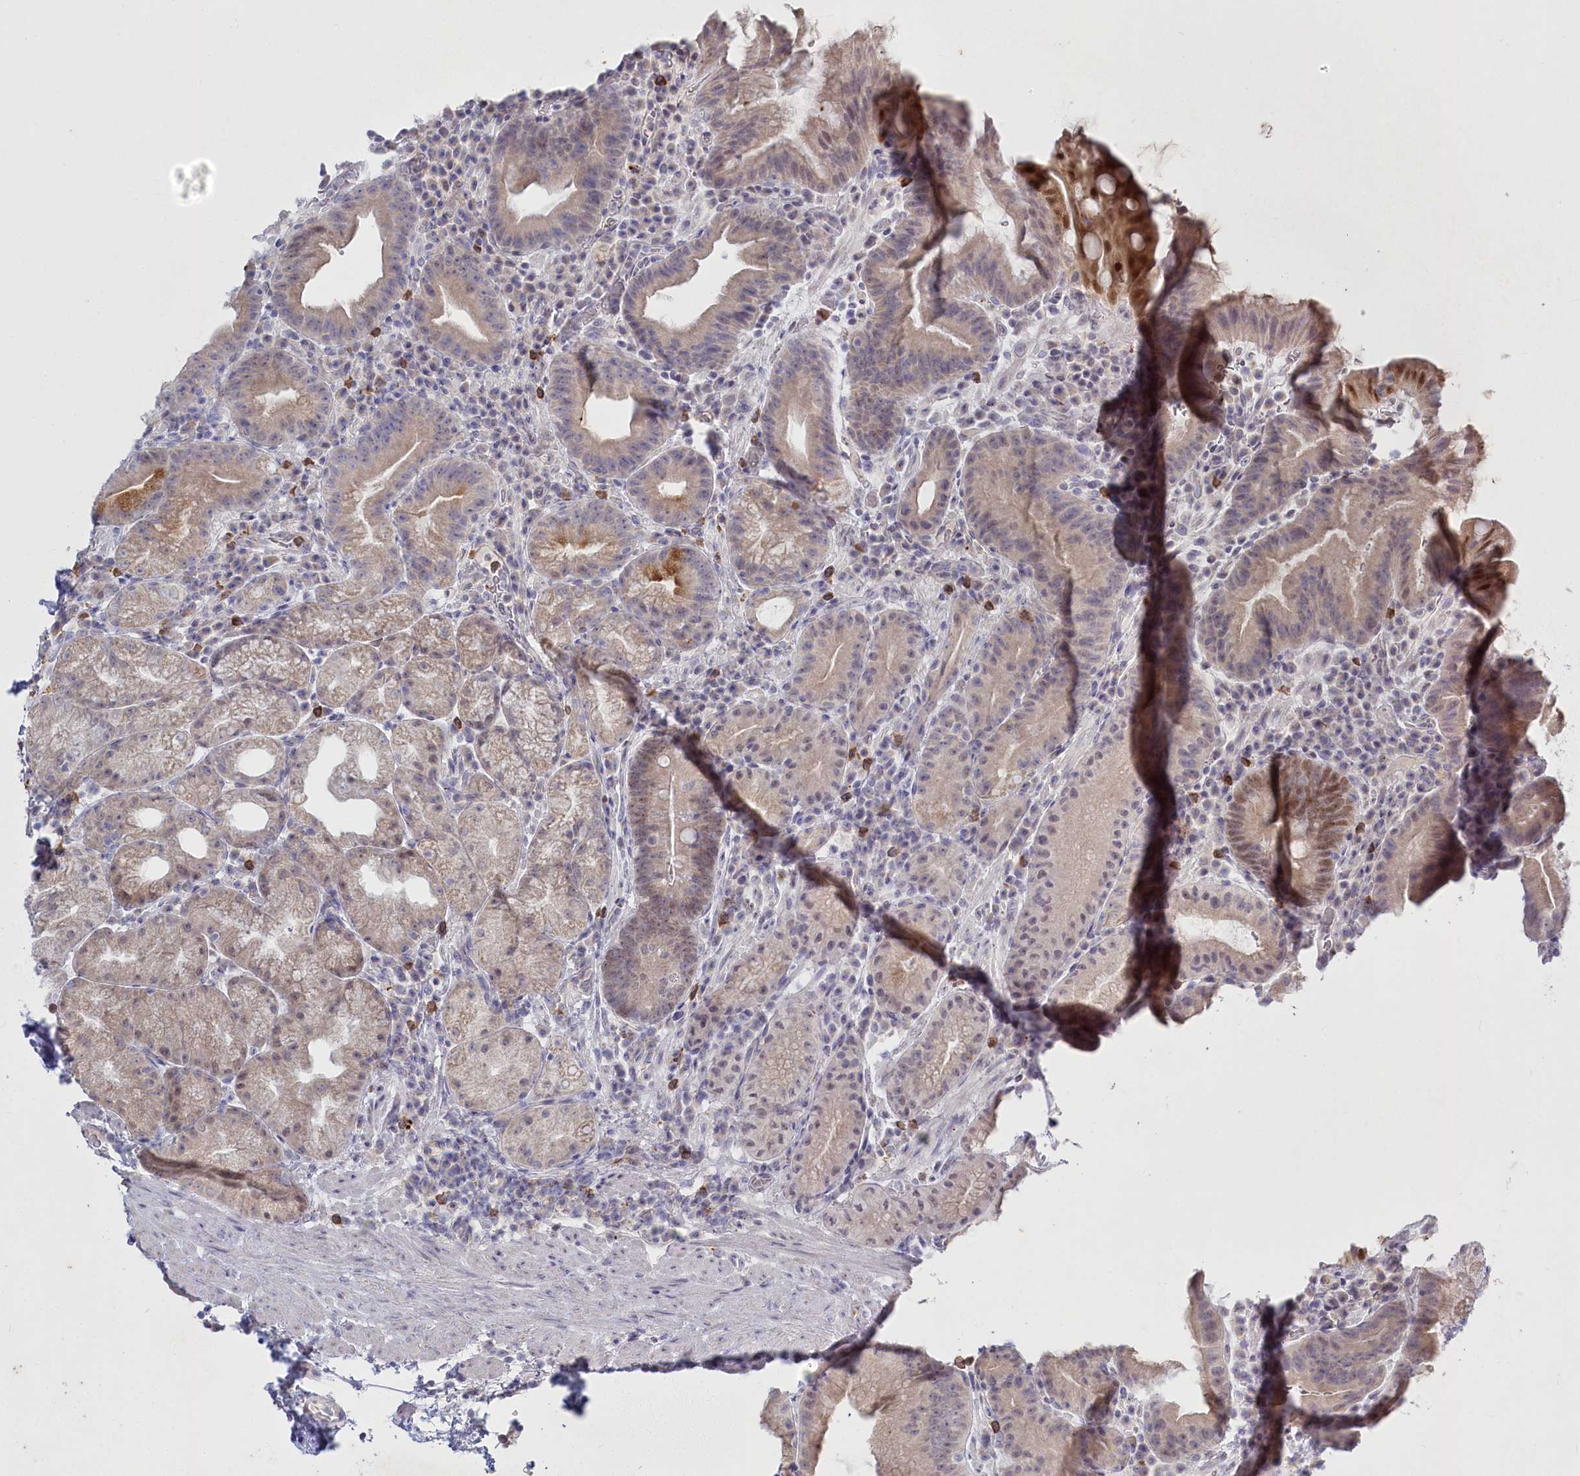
{"staining": {"intensity": "moderate", "quantity": "<25%", "location": "cytoplasmic/membranous"}, "tissue": "stomach", "cell_type": "Glandular cells", "image_type": "normal", "snomed": [{"axis": "morphology", "description": "Normal tissue, NOS"}, {"axis": "morphology", "description": "Inflammation, NOS"}, {"axis": "topography", "description": "Stomach"}], "caption": "Approximately <25% of glandular cells in benign stomach demonstrate moderate cytoplasmic/membranous protein positivity as visualized by brown immunohistochemical staining.", "gene": "ABITRAM", "patient": {"sex": "male", "age": 79}}